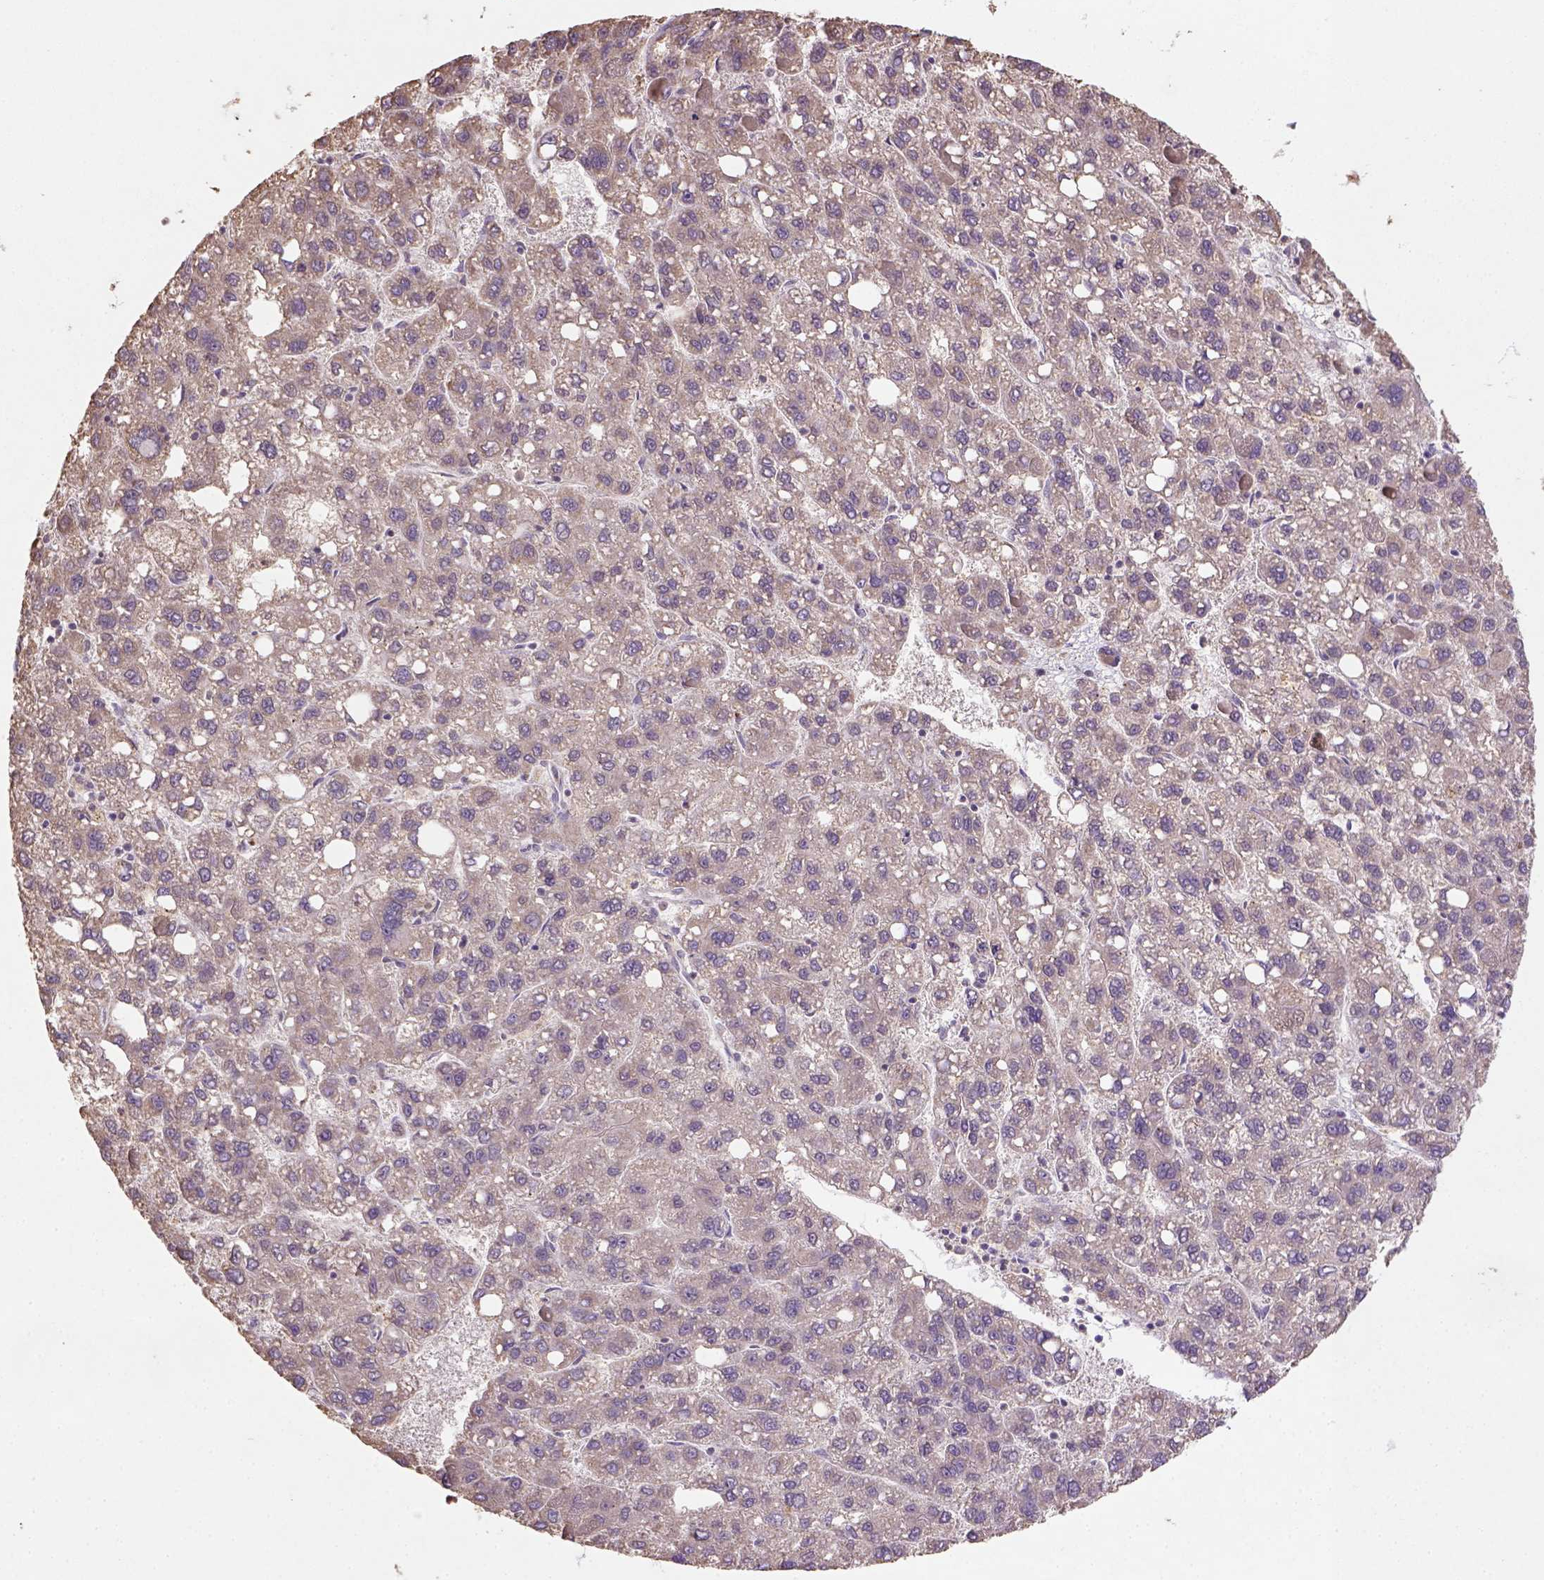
{"staining": {"intensity": "weak", "quantity": ">75%", "location": "cytoplasmic/membranous"}, "tissue": "liver cancer", "cell_type": "Tumor cells", "image_type": "cancer", "snomed": [{"axis": "morphology", "description": "Carcinoma, Hepatocellular, NOS"}, {"axis": "topography", "description": "Liver"}], "caption": "Immunohistochemical staining of human liver cancer (hepatocellular carcinoma) reveals weak cytoplasmic/membranous protein staining in about >75% of tumor cells.", "gene": "NUDT10", "patient": {"sex": "female", "age": 82}}